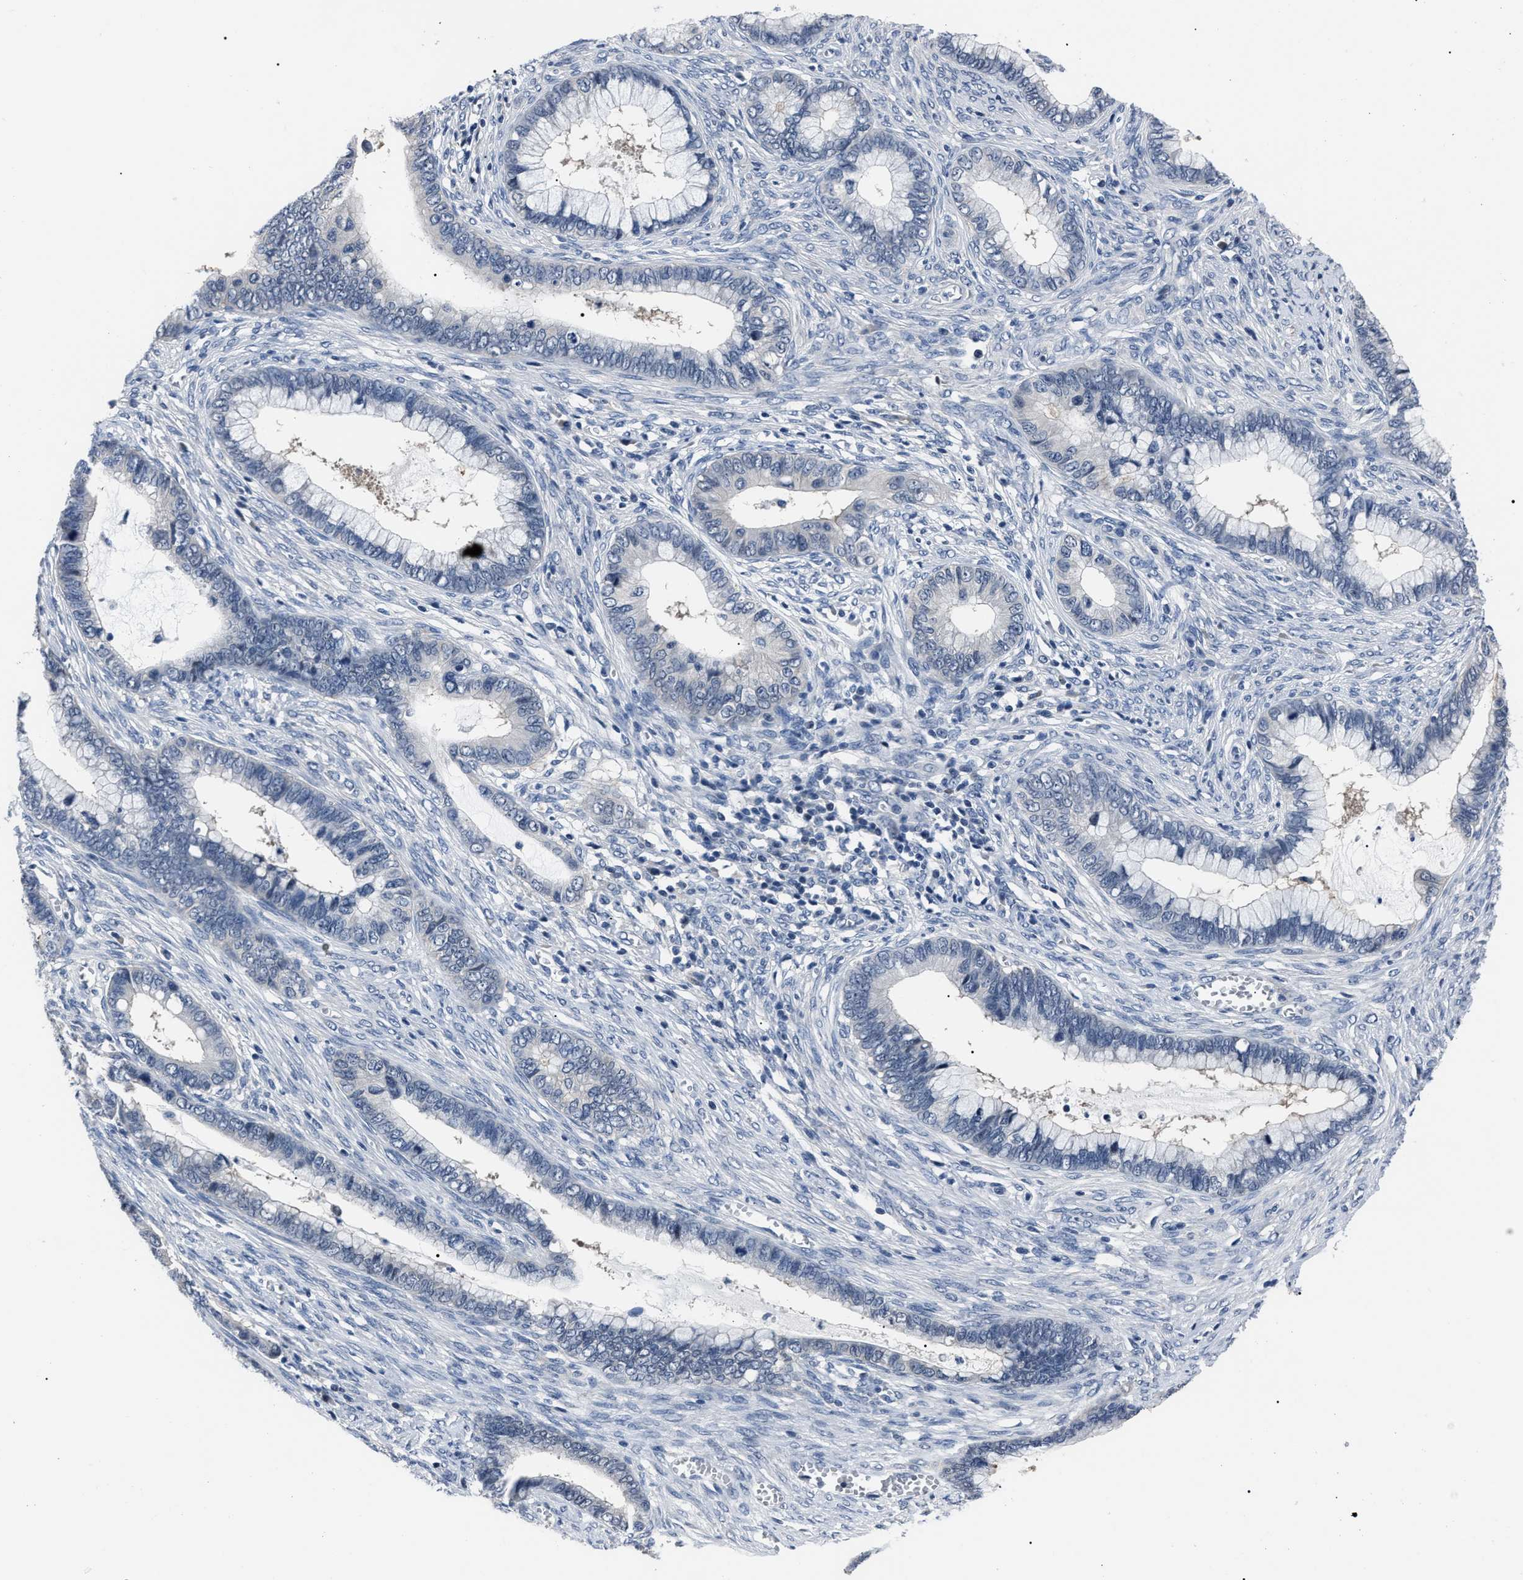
{"staining": {"intensity": "negative", "quantity": "none", "location": "none"}, "tissue": "cervical cancer", "cell_type": "Tumor cells", "image_type": "cancer", "snomed": [{"axis": "morphology", "description": "Adenocarcinoma, NOS"}, {"axis": "topography", "description": "Cervix"}], "caption": "This histopathology image is of cervical adenocarcinoma stained with IHC to label a protein in brown with the nuclei are counter-stained blue. There is no staining in tumor cells.", "gene": "LRWD1", "patient": {"sex": "female", "age": 44}}